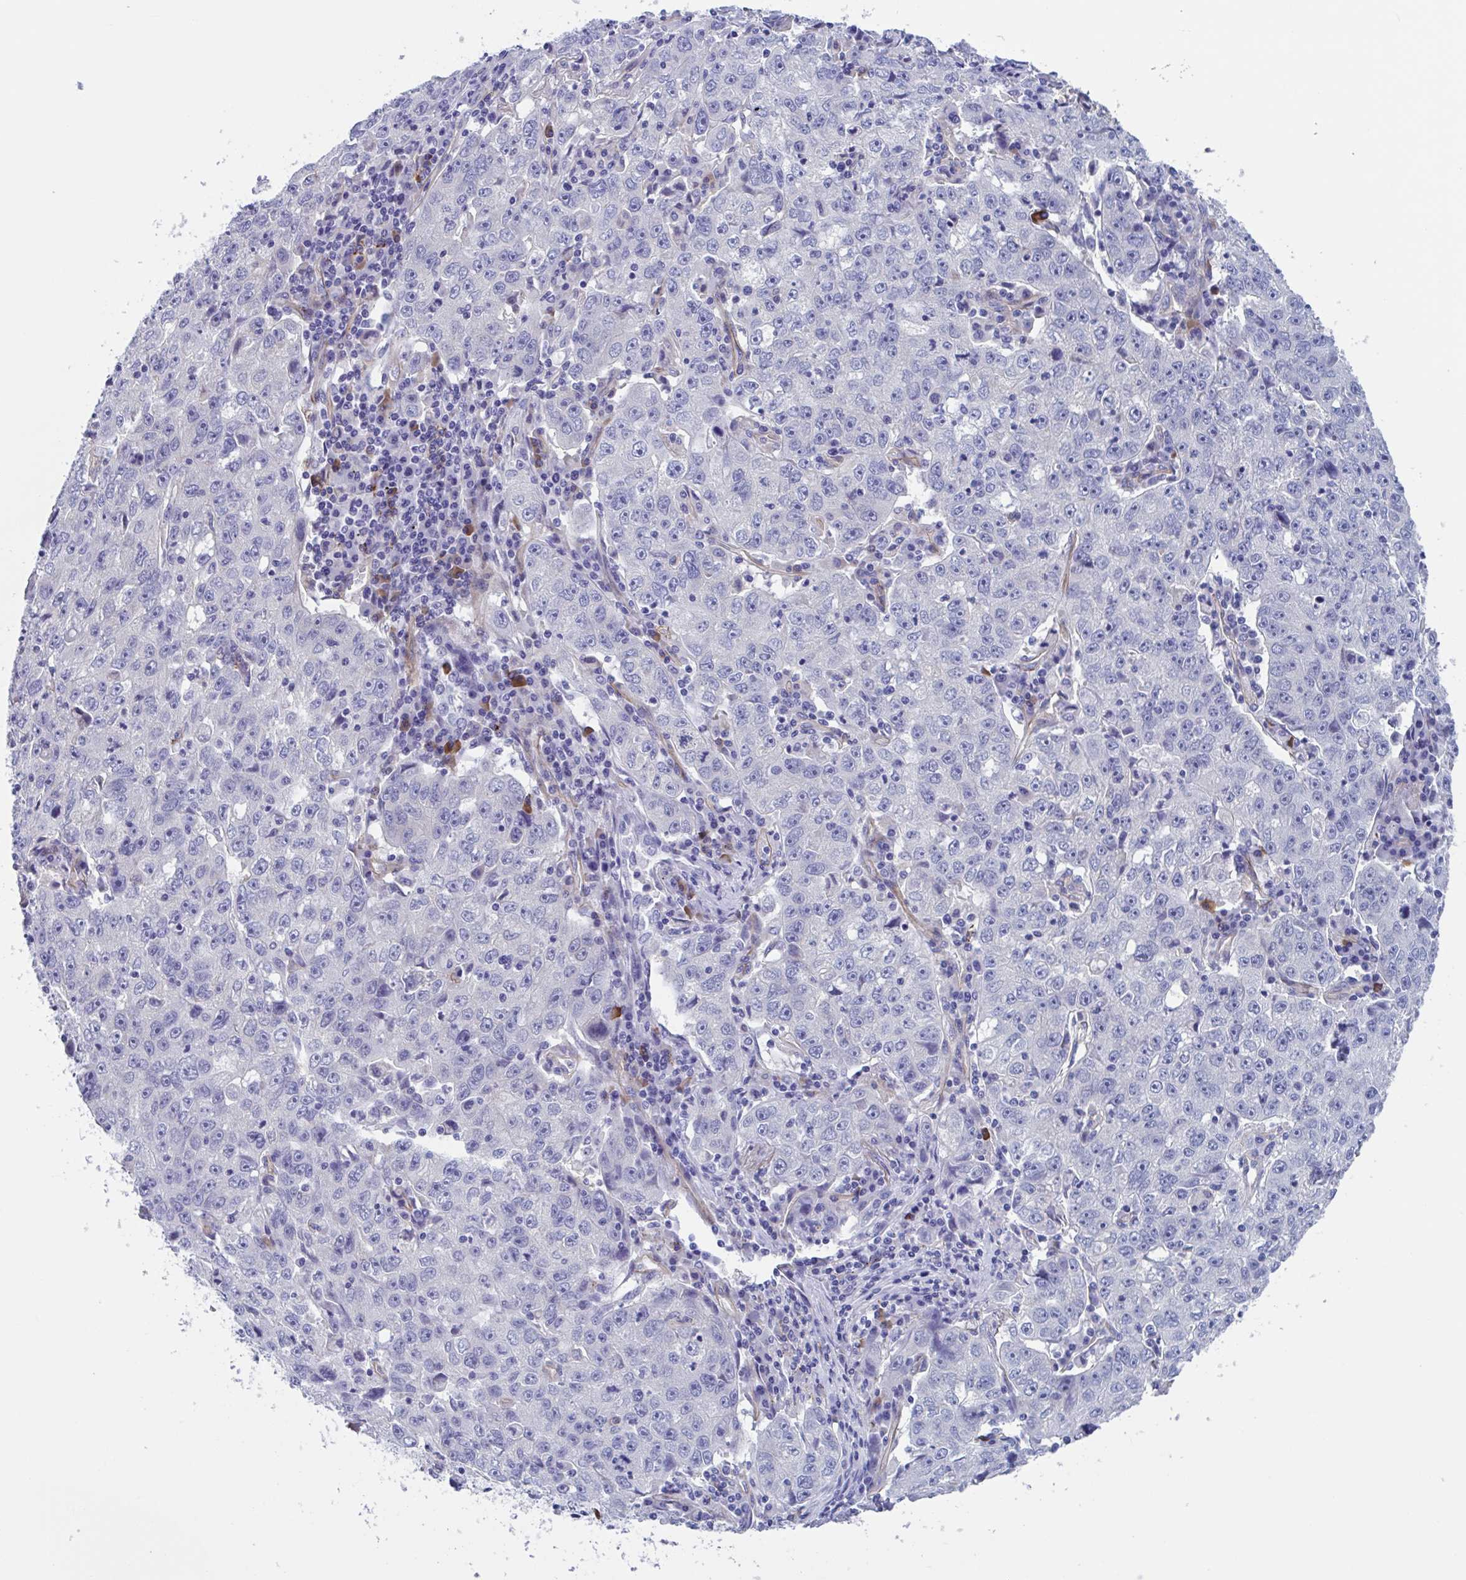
{"staining": {"intensity": "negative", "quantity": "none", "location": "none"}, "tissue": "lung cancer", "cell_type": "Tumor cells", "image_type": "cancer", "snomed": [{"axis": "morphology", "description": "Normal morphology"}, {"axis": "morphology", "description": "Adenocarcinoma, NOS"}, {"axis": "topography", "description": "Lymph node"}, {"axis": "topography", "description": "Lung"}], "caption": "High power microscopy histopathology image of an immunohistochemistry (IHC) photomicrograph of lung cancer, revealing no significant expression in tumor cells.", "gene": "LPIN3", "patient": {"sex": "female", "age": 57}}